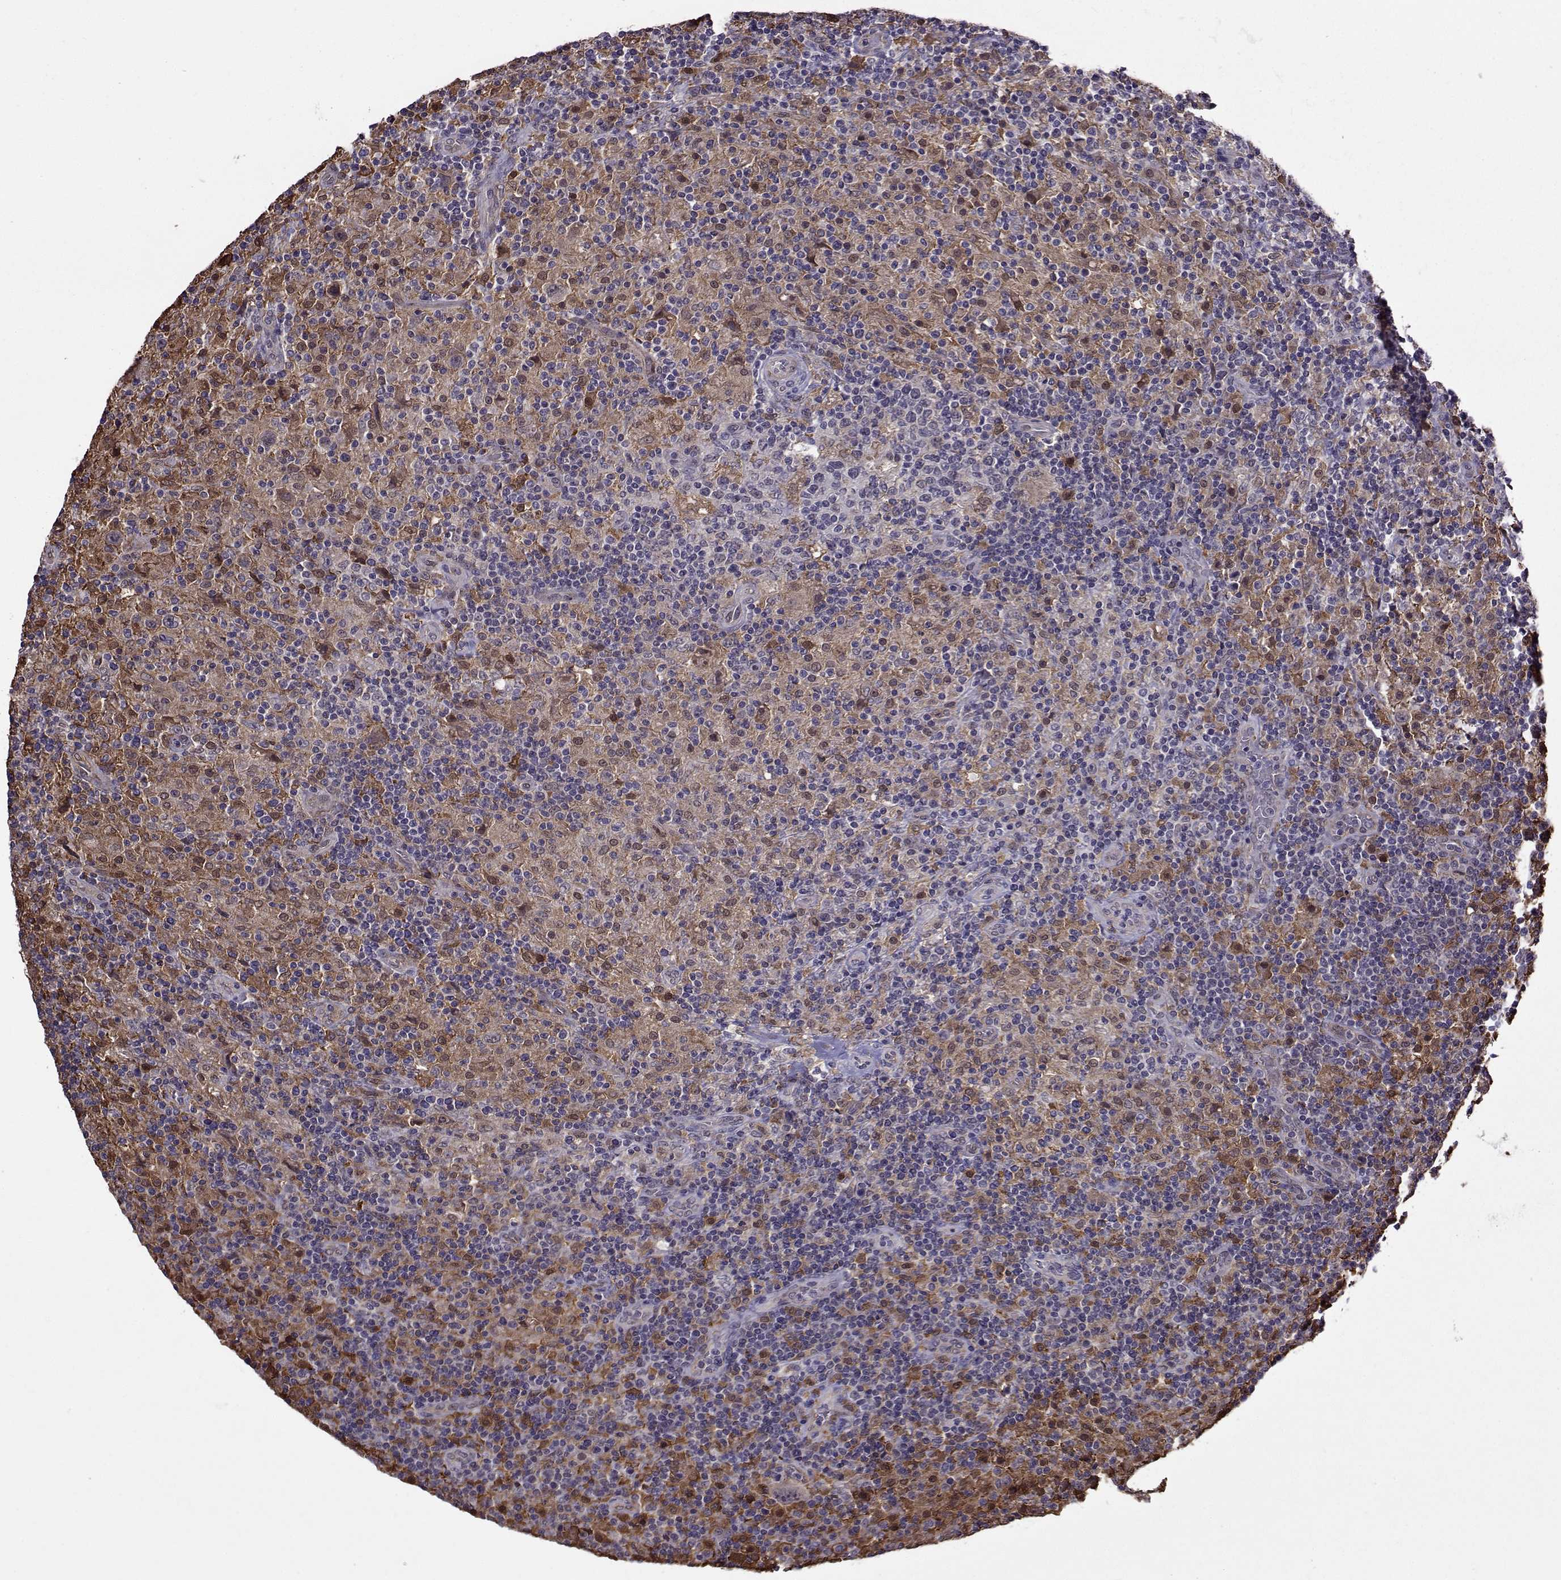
{"staining": {"intensity": "moderate", "quantity": ">75%", "location": "cytoplasmic/membranous"}, "tissue": "lymphoma", "cell_type": "Tumor cells", "image_type": "cancer", "snomed": [{"axis": "morphology", "description": "Hodgkin's disease, NOS"}, {"axis": "topography", "description": "Lymph node"}], "caption": "DAB immunohistochemical staining of human lymphoma exhibits moderate cytoplasmic/membranous protein expression in about >75% of tumor cells.", "gene": "DDX20", "patient": {"sex": "male", "age": 70}}